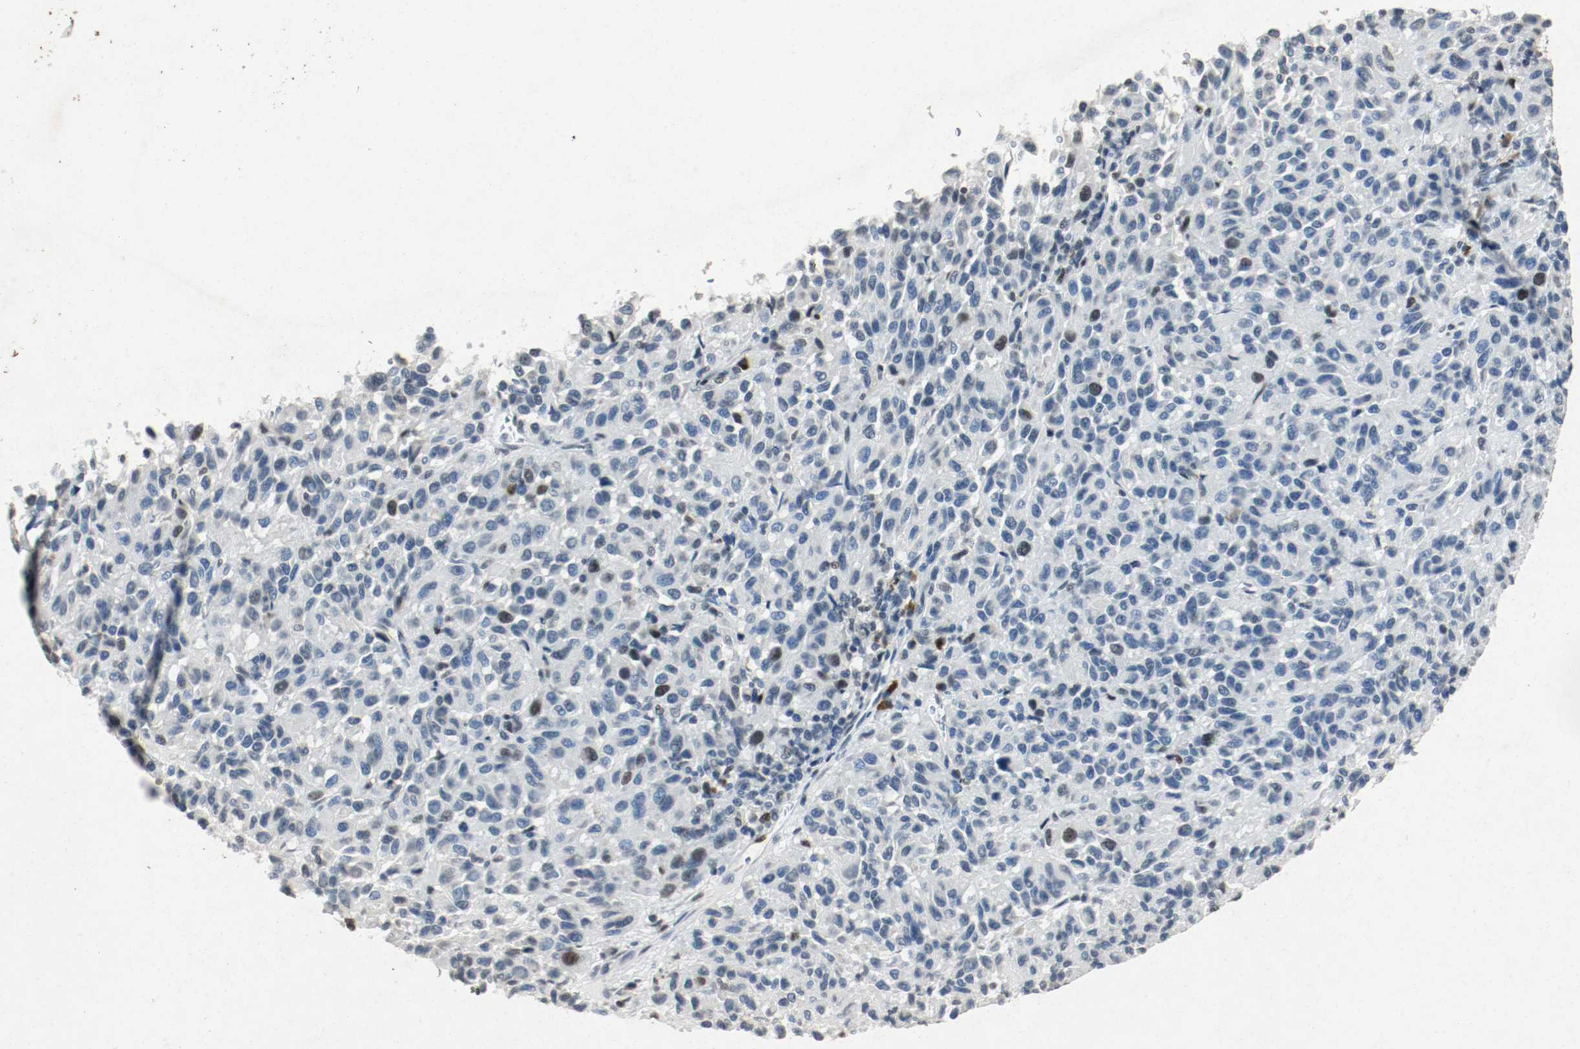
{"staining": {"intensity": "weak", "quantity": "<25%", "location": "nuclear"}, "tissue": "melanoma", "cell_type": "Tumor cells", "image_type": "cancer", "snomed": [{"axis": "morphology", "description": "Malignant melanoma, Metastatic site"}, {"axis": "topography", "description": "Lung"}], "caption": "Tumor cells are negative for brown protein staining in malignant melanoma (metastatic site). (DAB (3,3'-diaminobenzidine) immunohistochemistry (IHC), high magnification).", "gene": "DNMT1", "patient": {"sex": "male", "age": 64}}